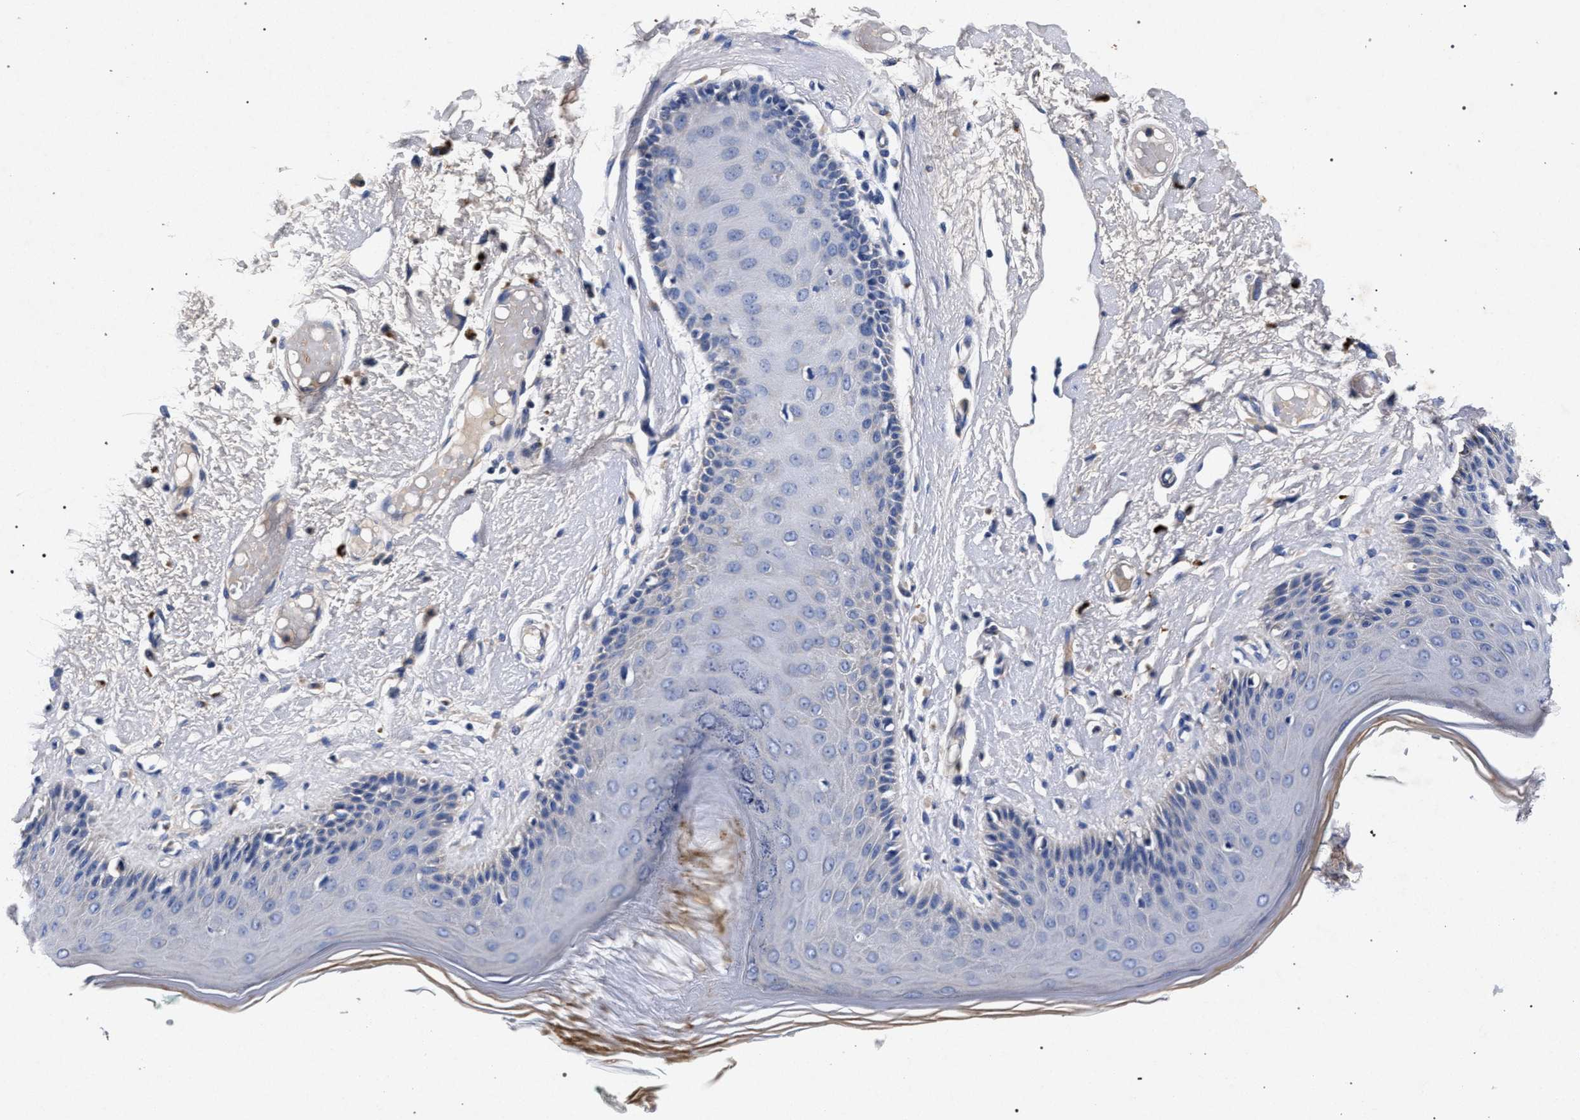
{"staining": {"intensity": "negative", "quantity": "none", "location": "none"}, "tissue": "skin", "cell_type": "Epidermal cells", "image_type": "normal", "snomed": [{"axis": "morphology", "description": "Normal tissue, NOS"}, {"axis": "topography", "description": "Vulva"}], "caption": "Epidermal cells show no significant expression in benign skin.", "gene": "HSD17B14", "patient": {"sex": "female", "age": 73}}